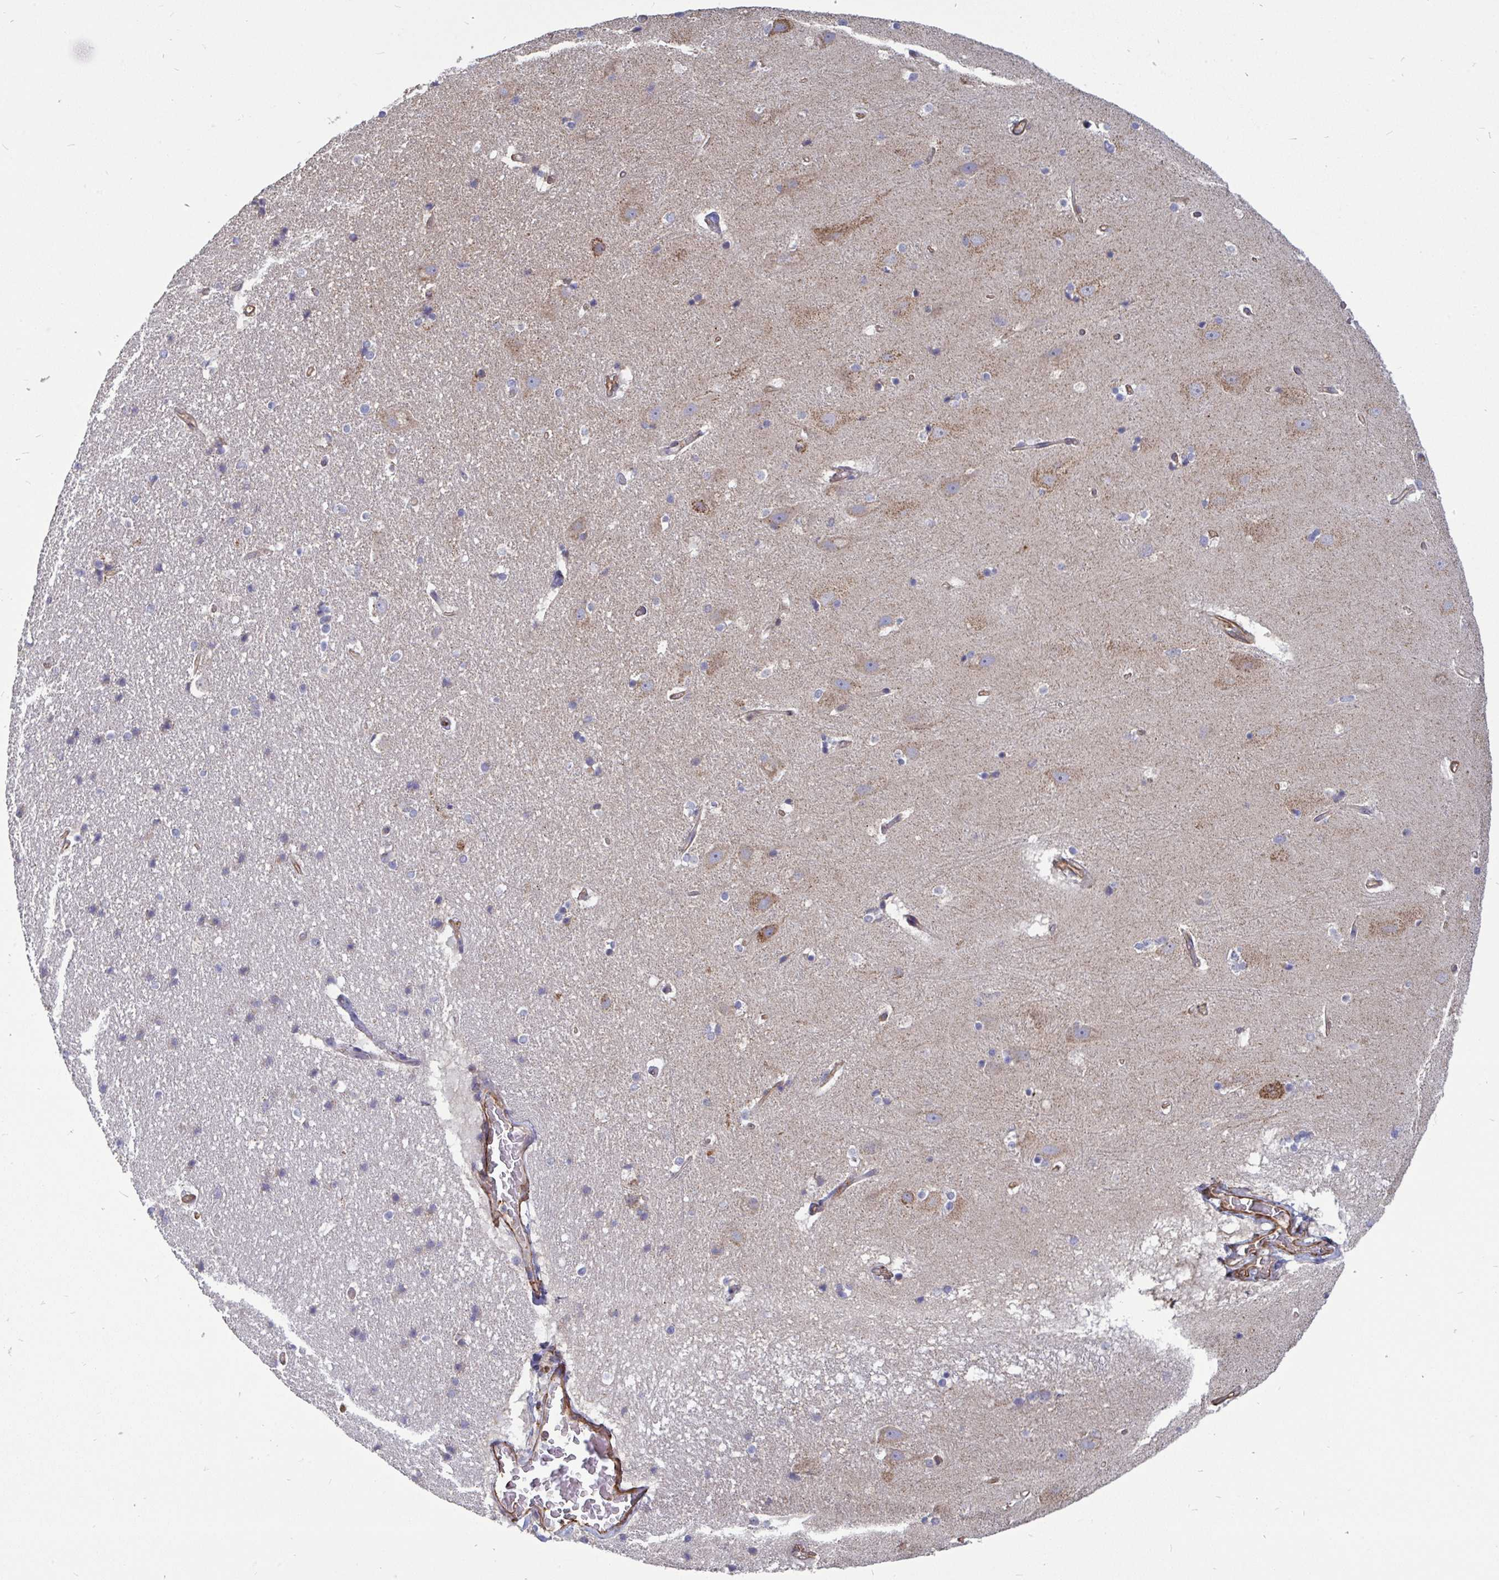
{"staining": {"intensity": "negative", "quantity": "none", "location": "none"}, "tissue": "hippocampus", "cell_type": "Glial cells", "image_type": "normal", "snomed": [{"axis": "morphology", "description": "Normal tissue, NOS"}, {"axis": "topography", "description": "Hippocampus"}], "caption": "Micrograph shows no protein positivity in glial cells of benign hippocampus.", "gene": "ISCU", "patient": {"sex": "male", "age": 63}}